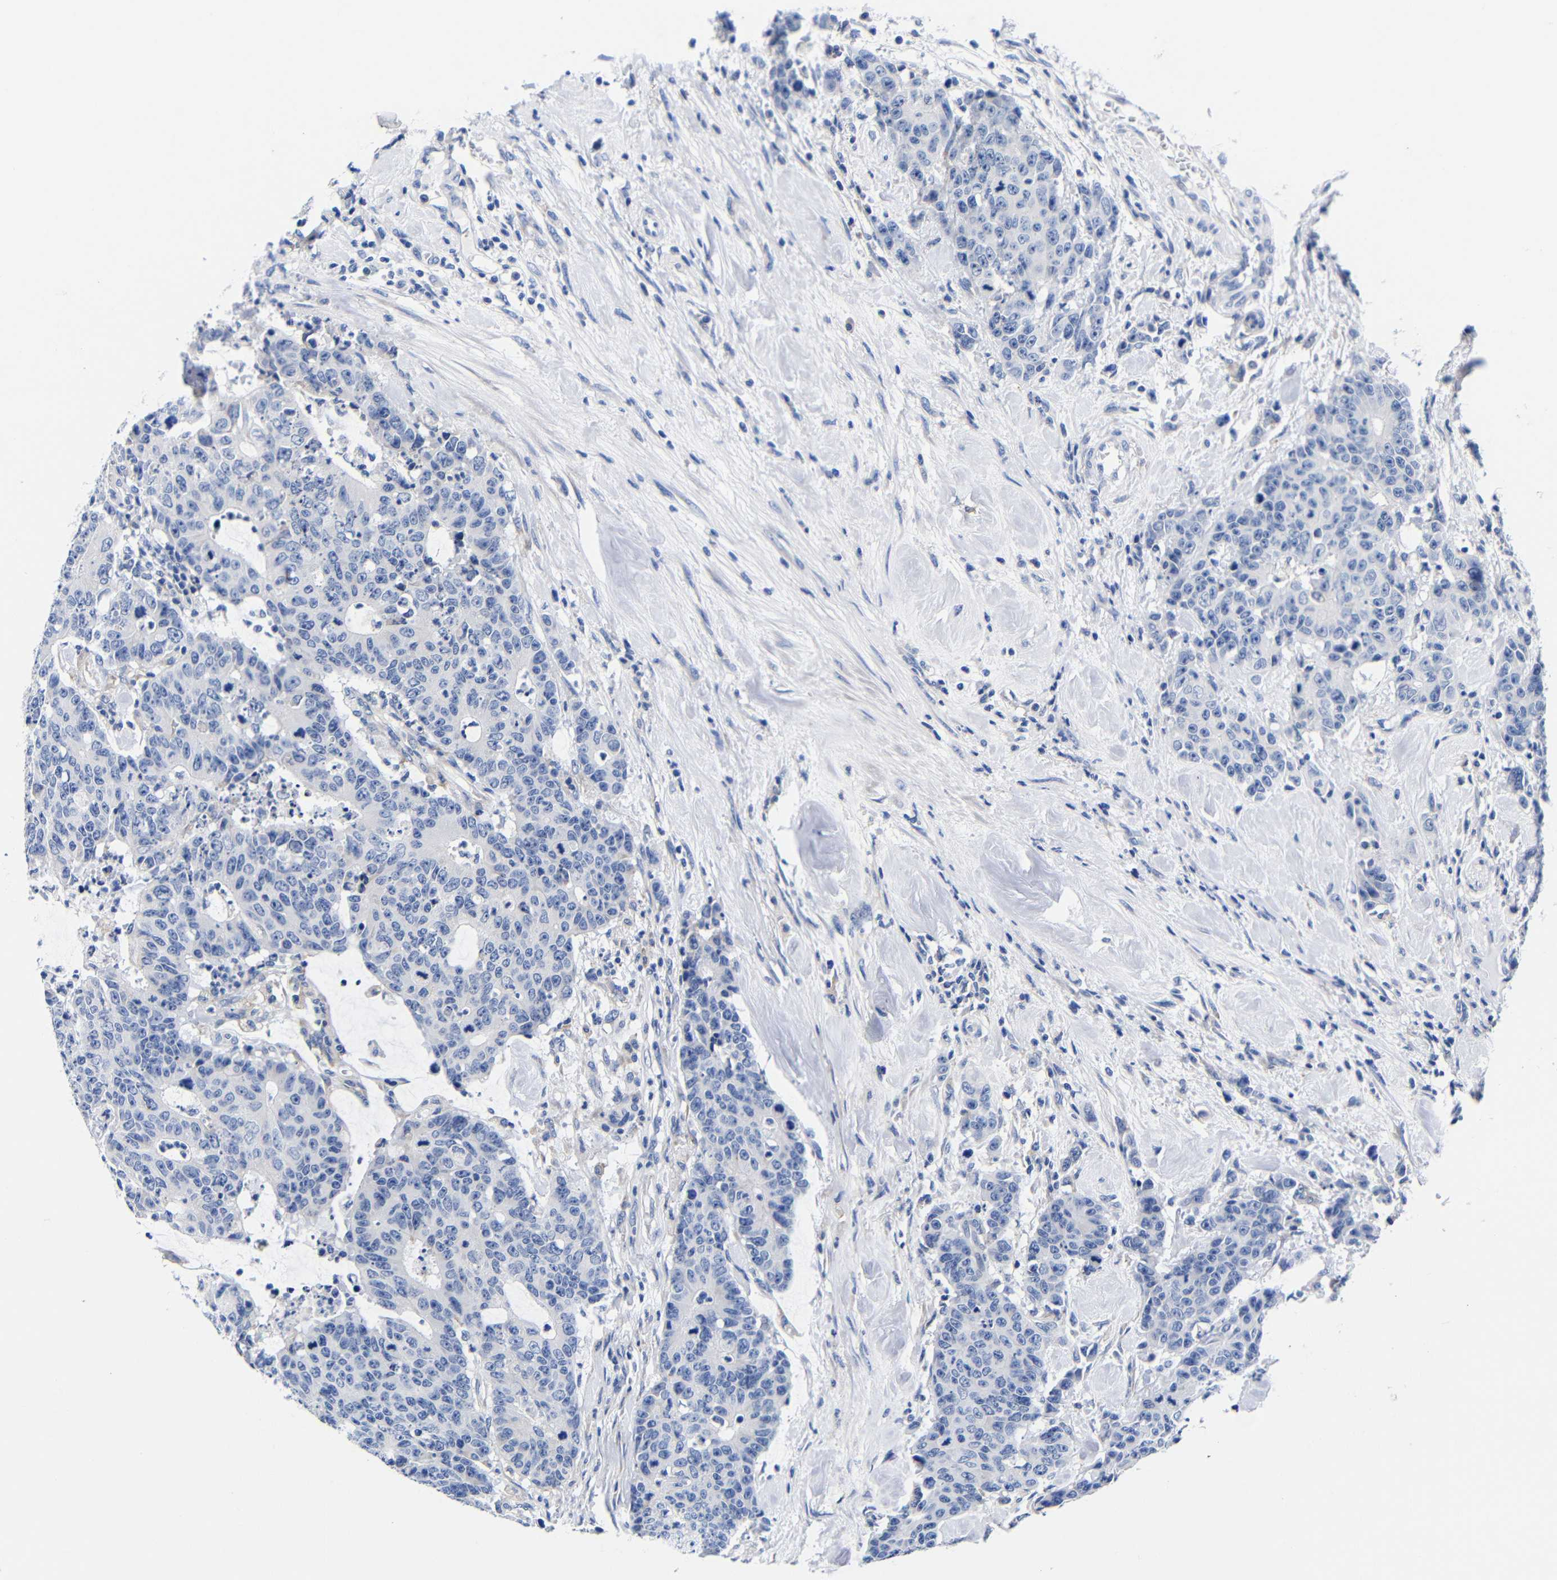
{"staining": {"intensity": "negative", "quantity": "none", "location": "none"}, "tissue": "colorectal cancer", "cell_type": "Tumor cells", "image_type": "cancer", "snomed": [{"axis": "morphology", "description": "Adenocarcinoma, NOS"}, {"axis": "topography", "description": "Colon"}], "caption": "Human adenocarcinoma (colorectal) stained for a protein using IHC shows no staining in tumor cells.", "gene": "CLEC4G", "patient": {"sex": "female", "age": 86}}